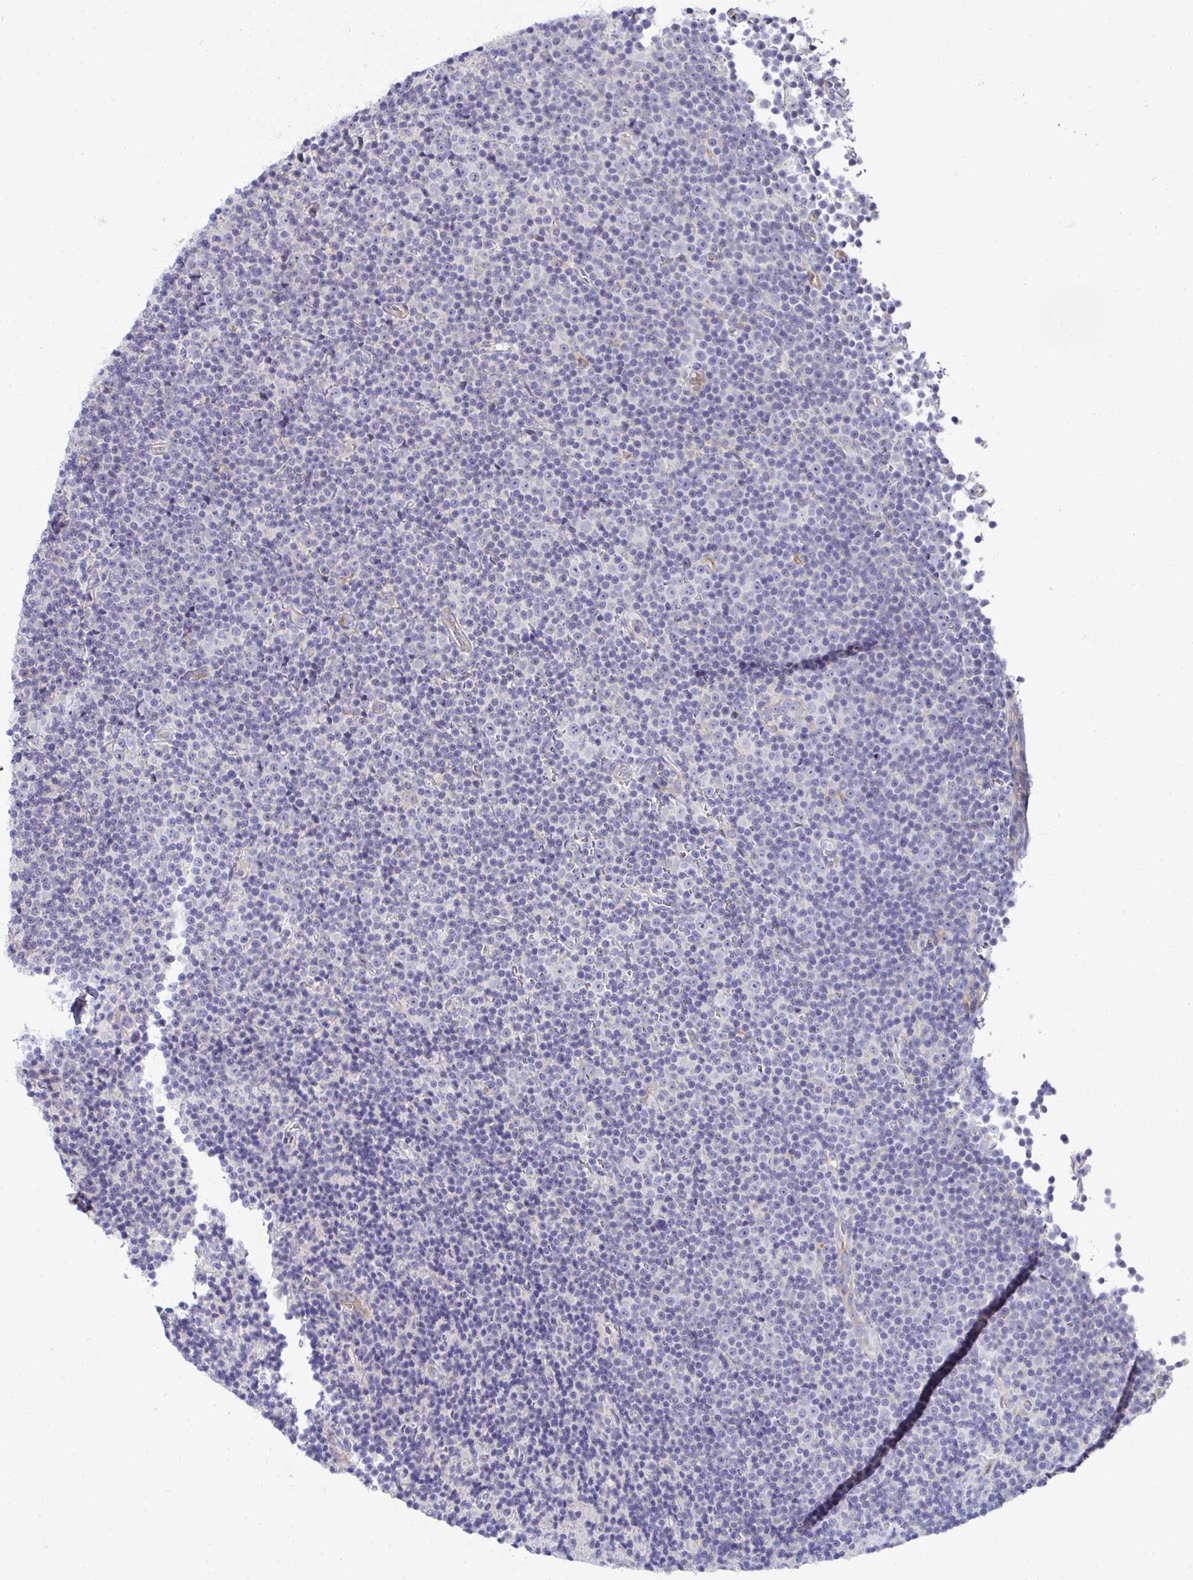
{"staining": {"intensity": "negative", "quantity": "none", "location": "none"}, "tissue": "lymphoma", "cell_type": "Tumor cells", "image_type": "cancer", "snomed": [{"axis": "morphology", "description": "Malignant lymphoma, non-Hodgkin's type, Low grade"}, {"axis": "topography", "description": "Lymph node"}], "caption": "The IHC image has no significant expression in tumor cells of malignant lymphoma, non-Hodgkin's type (low-grade) tissue. (IHC, brightfield microscopy, high magnification).", "gene": "FBXL13", "patient": {"sex": "female", "age": 67}}